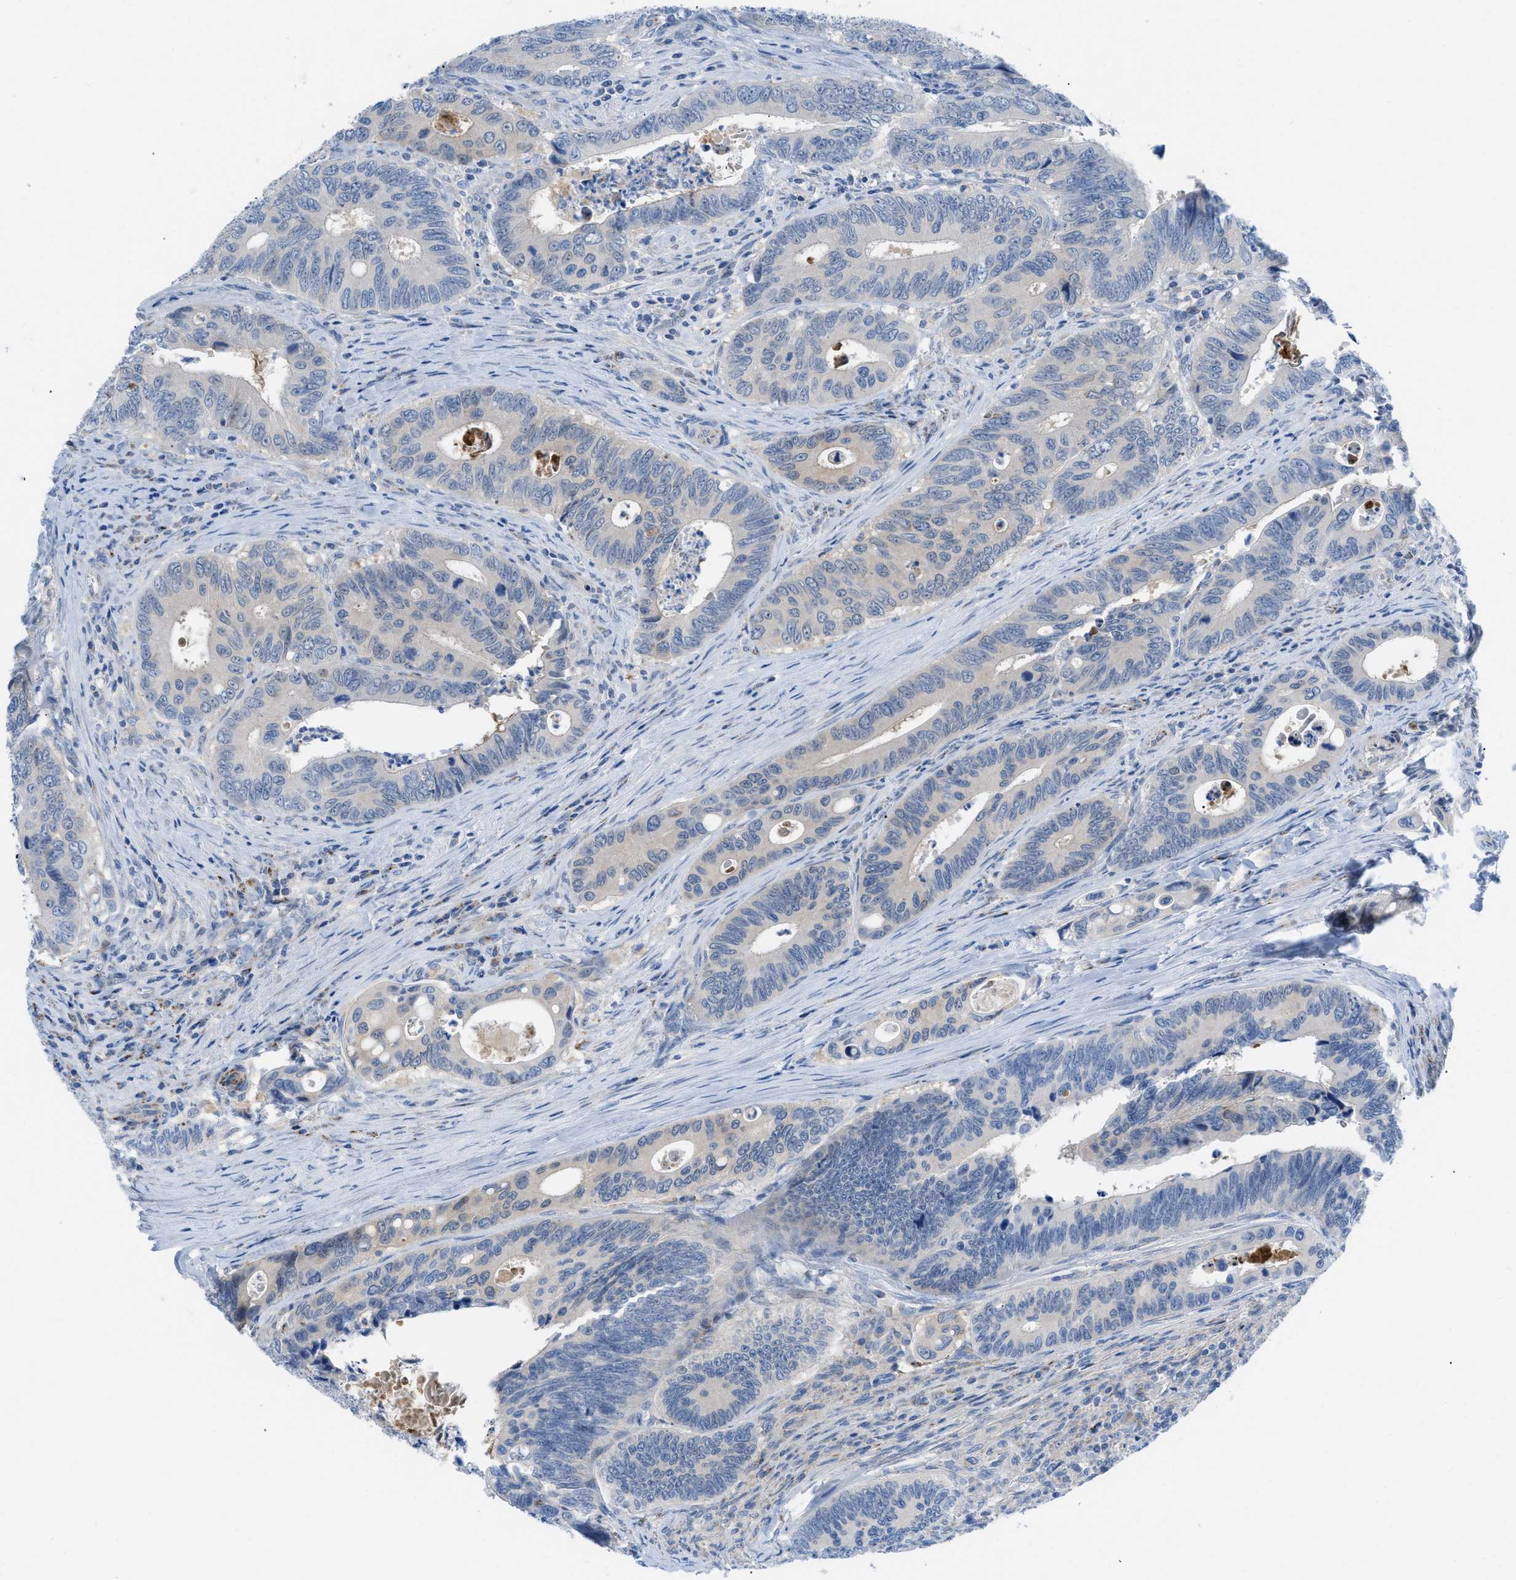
{"staining": {"intensity": "negative", "quantity": "none", "location": "none"}, "tissue": "colorectal cancer", "cell_type": "Tumor cells", "image_type": "cancer", "snomed": [{"axis": "morphology", "description": "Inflammation, NOS"}, {"axis": "morphology", "description": "Adenocarcinoma, NOS"}, {"axis": "topography", "description": "Colon"}], "caption": "Tumor cells show no significant expression in adenocarcinoma (colorectal).", "gene": "RBBP9", "patient": {"sex": "male", "age": 72}}